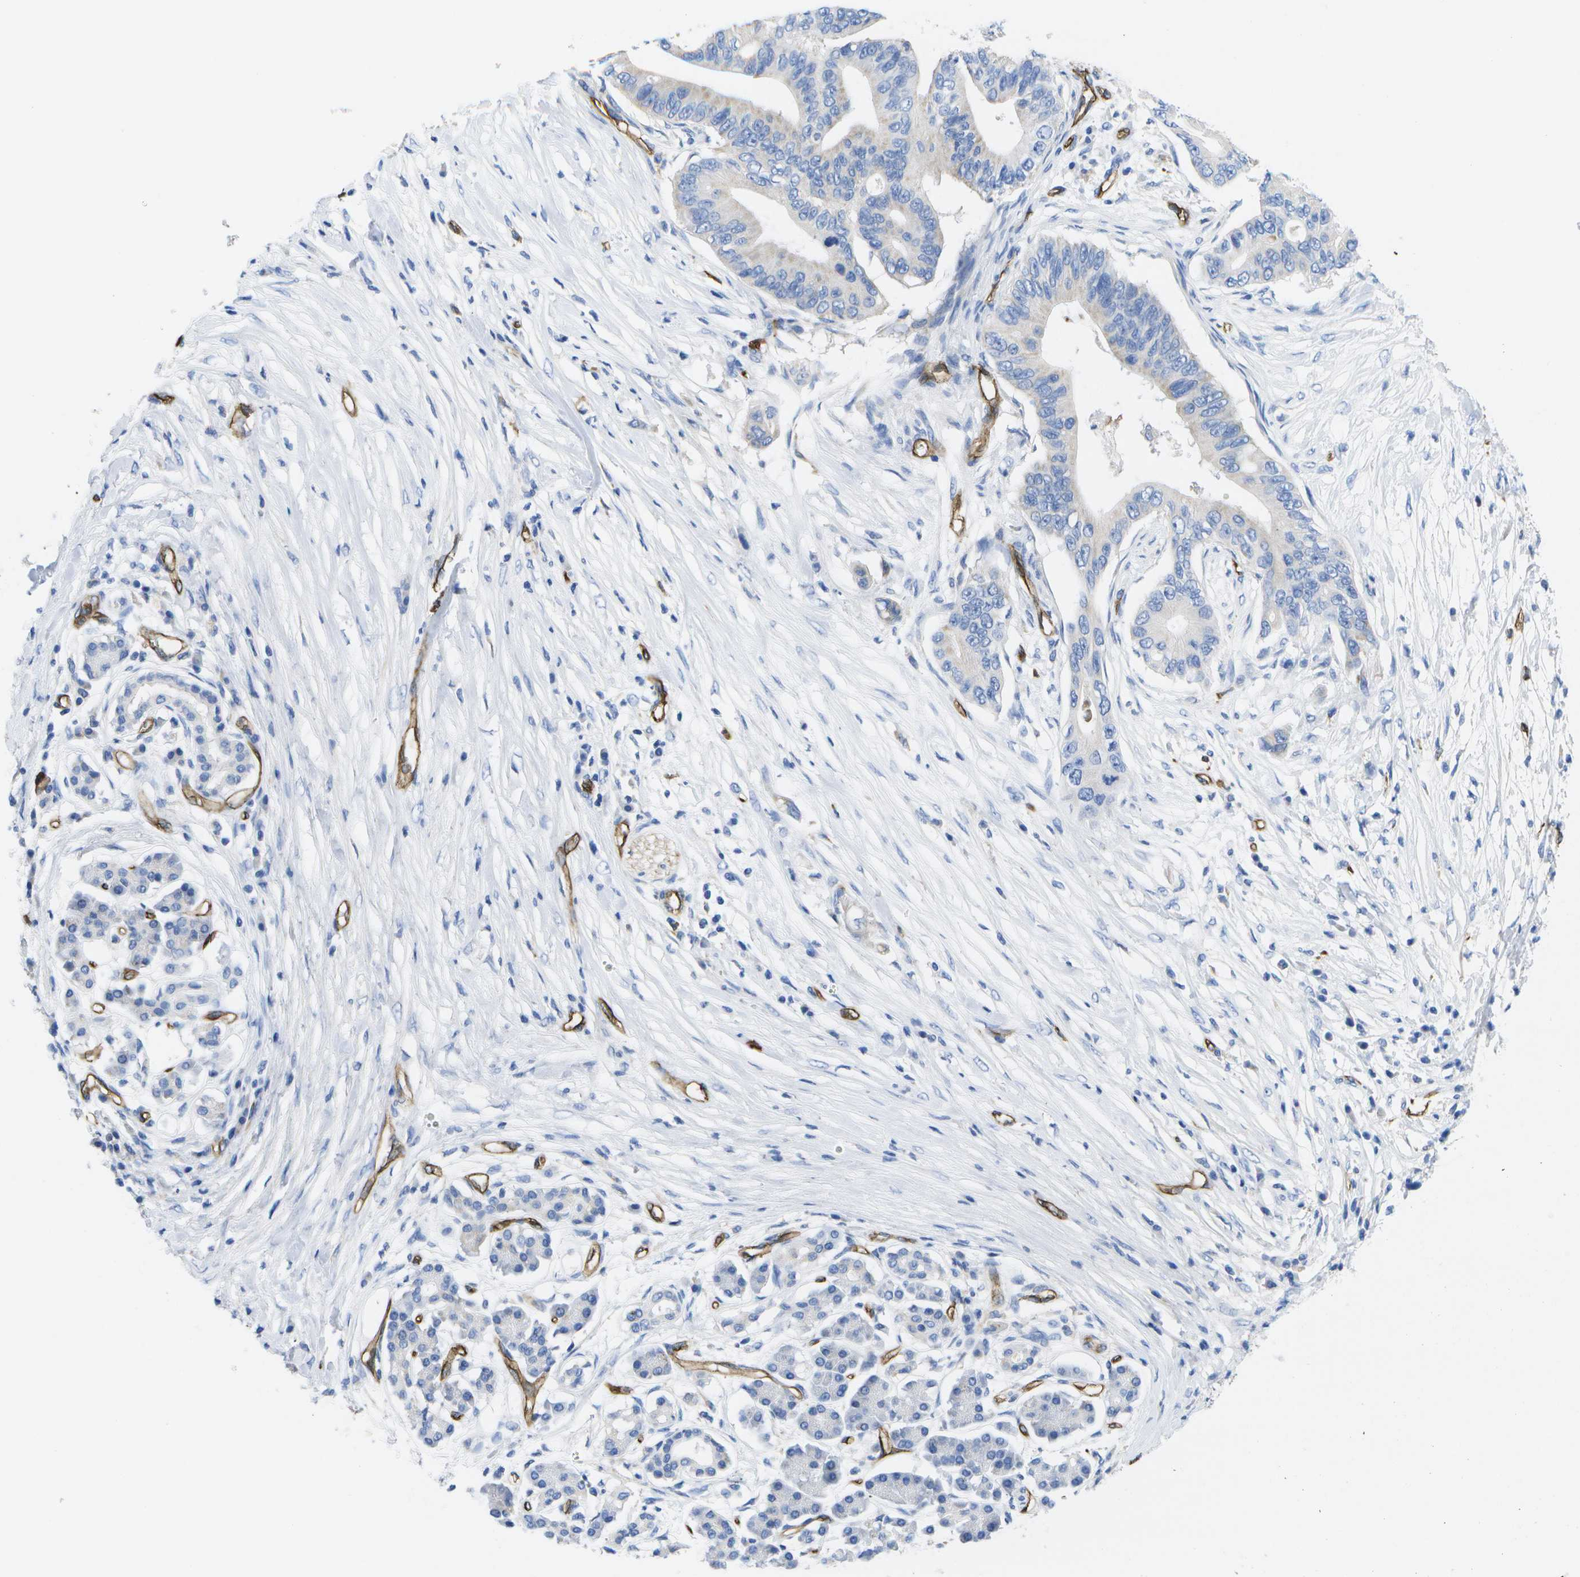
{"staining": {"intensity": "negative", "quantity": "none", "location": "none"}, "tissue": "pancreatic cancer", "cell_type": "Tumor cells", "image_type": "cancer", "snomed": [{"axis": "morphology", "description": "Adenocarcinoma, NOS"}, {"axis": "topography", "description": "Pancreas"}], "caption": "An IHC image of adenocarcinoma (pancreatic) is shown. There is no staining in tumor cells of adenocarcinoma (pancreatic). (DAB (3,3'-diaminobenzidine) IHC with hematoxylin counter stain).", "gene": "DYSF", "patient": {"sex": "male", "age": 77}}